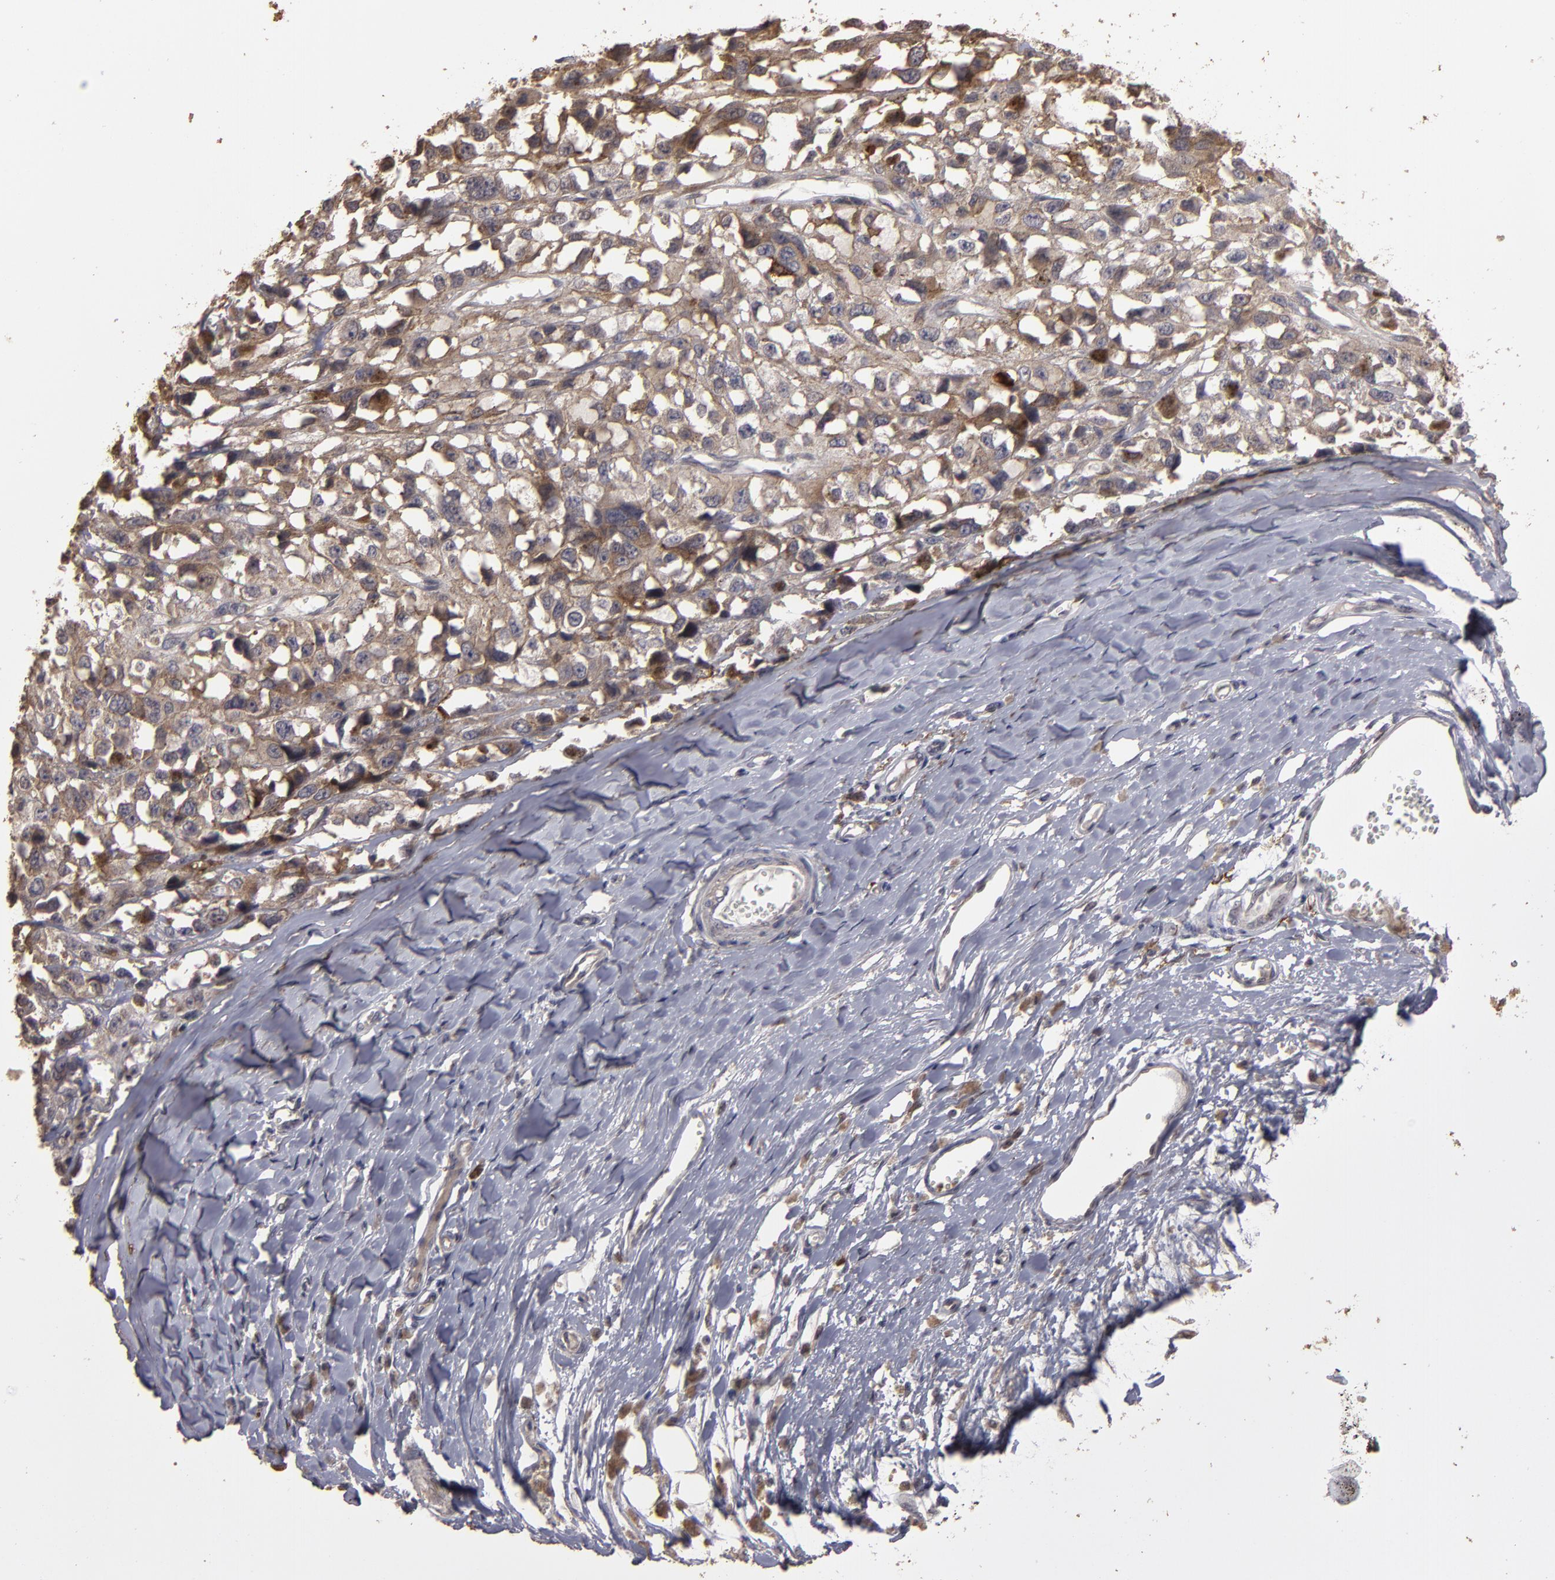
{"staining": {"intensity": "strong", "quantity": ">75%", "location": "cytoplasmic/membranous"}, "tissue": "melanoma", "cell_type": "Tumor cells", "image_type": "cancer", "snomed": [{"axis": "morphology", "description": "Malignant melanoma, Metastatic site"}, {"axis": "topography", "description": "Lymph node"}], "caption": "Strong cytoplasmic/membranous expression for a protein is appreciated in about >75% of tumor cells of malignant melanoma (metastatic site) using immunohistochemistry.", "gene": "CD55", "patient": {"sex": "male", "age": 59}}